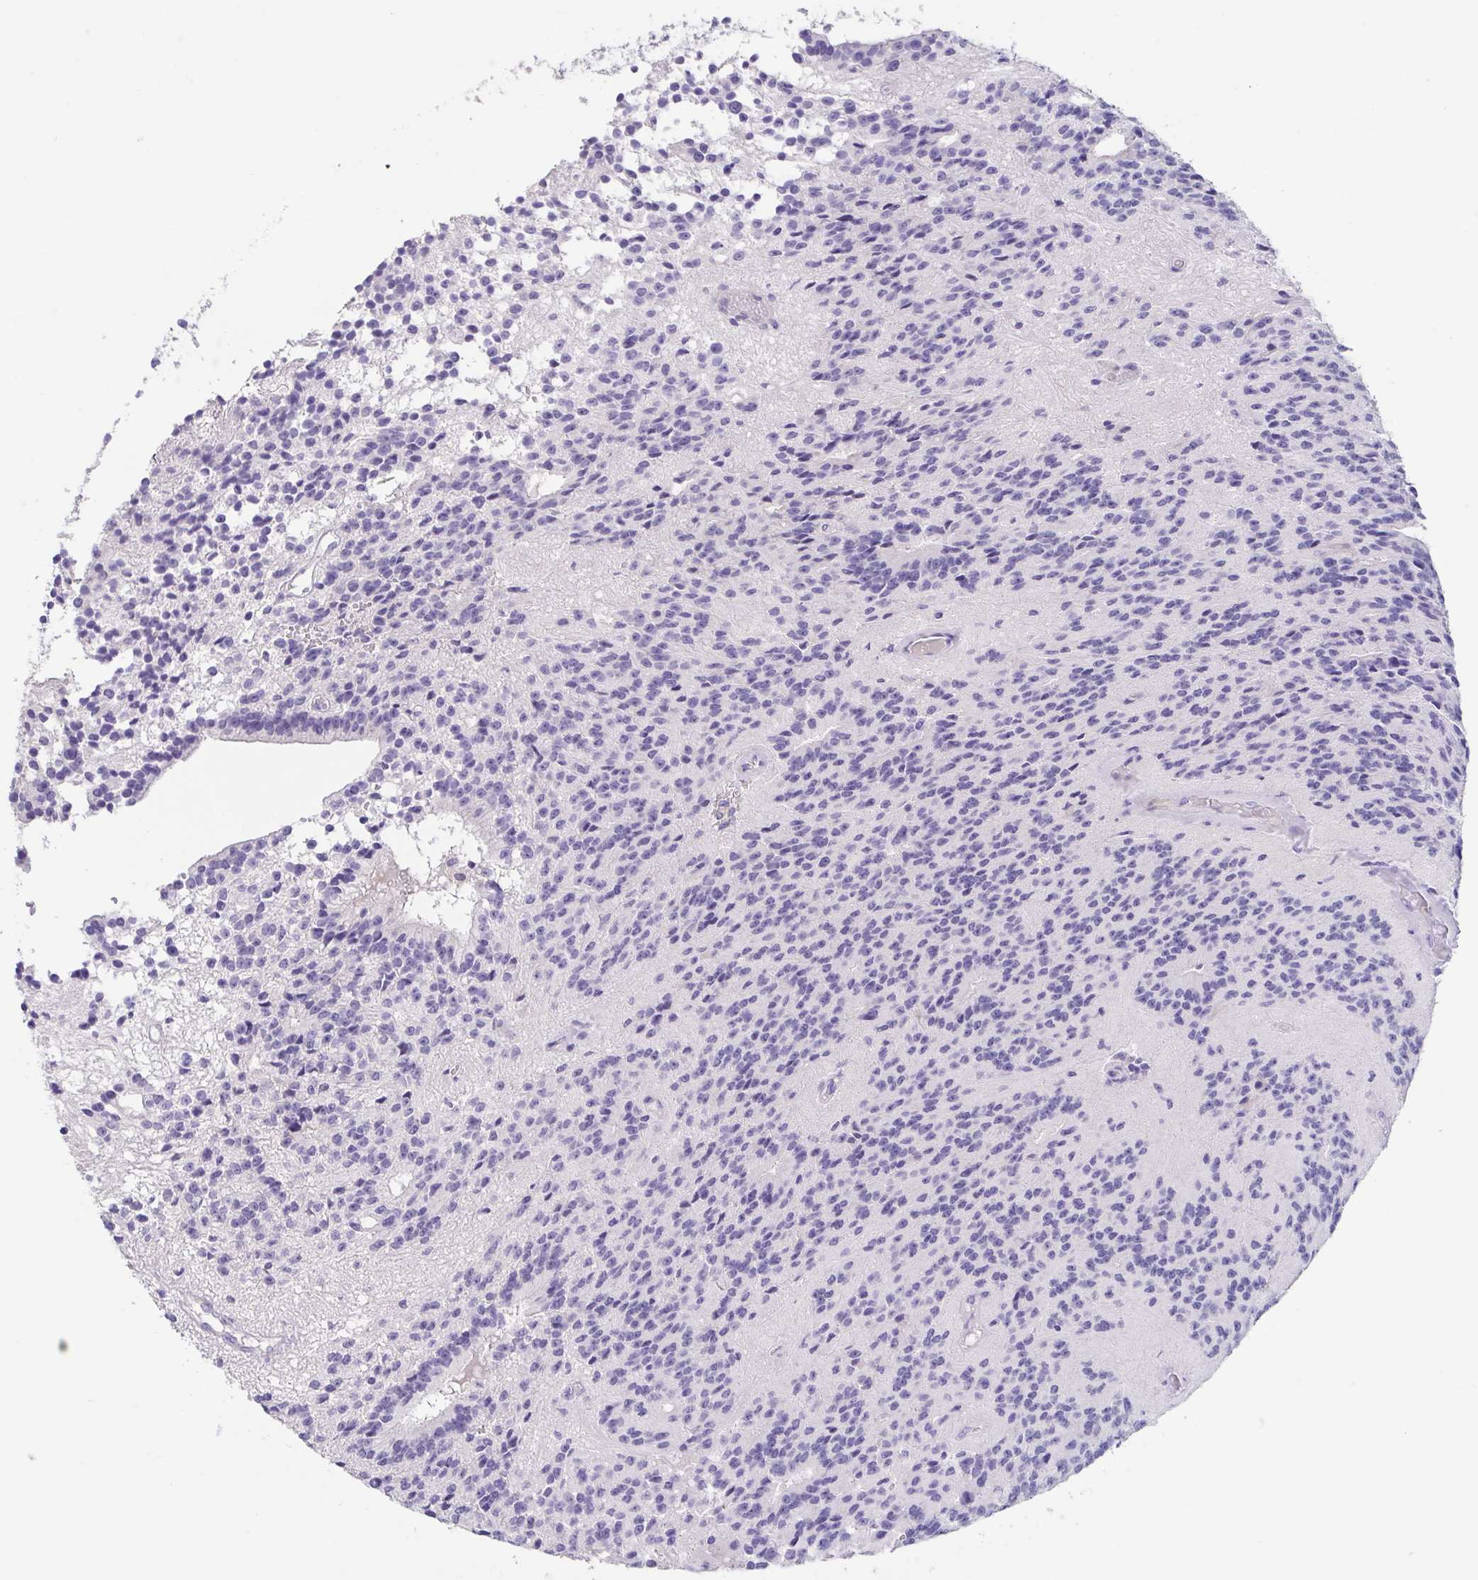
{"staining": {"intensity": "negative", "quantity": "none", "location": "none"}, "tissue": "glioma", "cell_type": "Tumor cells", "image_type": "cancer", "snomed": [{"axis": "morphology", "description": "Glioma, malignant, Low grade"}, {"axis": "topography", "description": "Brain"}], "caption": "Immunohistochemistry histopathology image of glioma stained for a protein (brown), which displays no positivity in tumor cells.", "gene": "FABP3", "patient": {"sex": "male", "age": 31}}